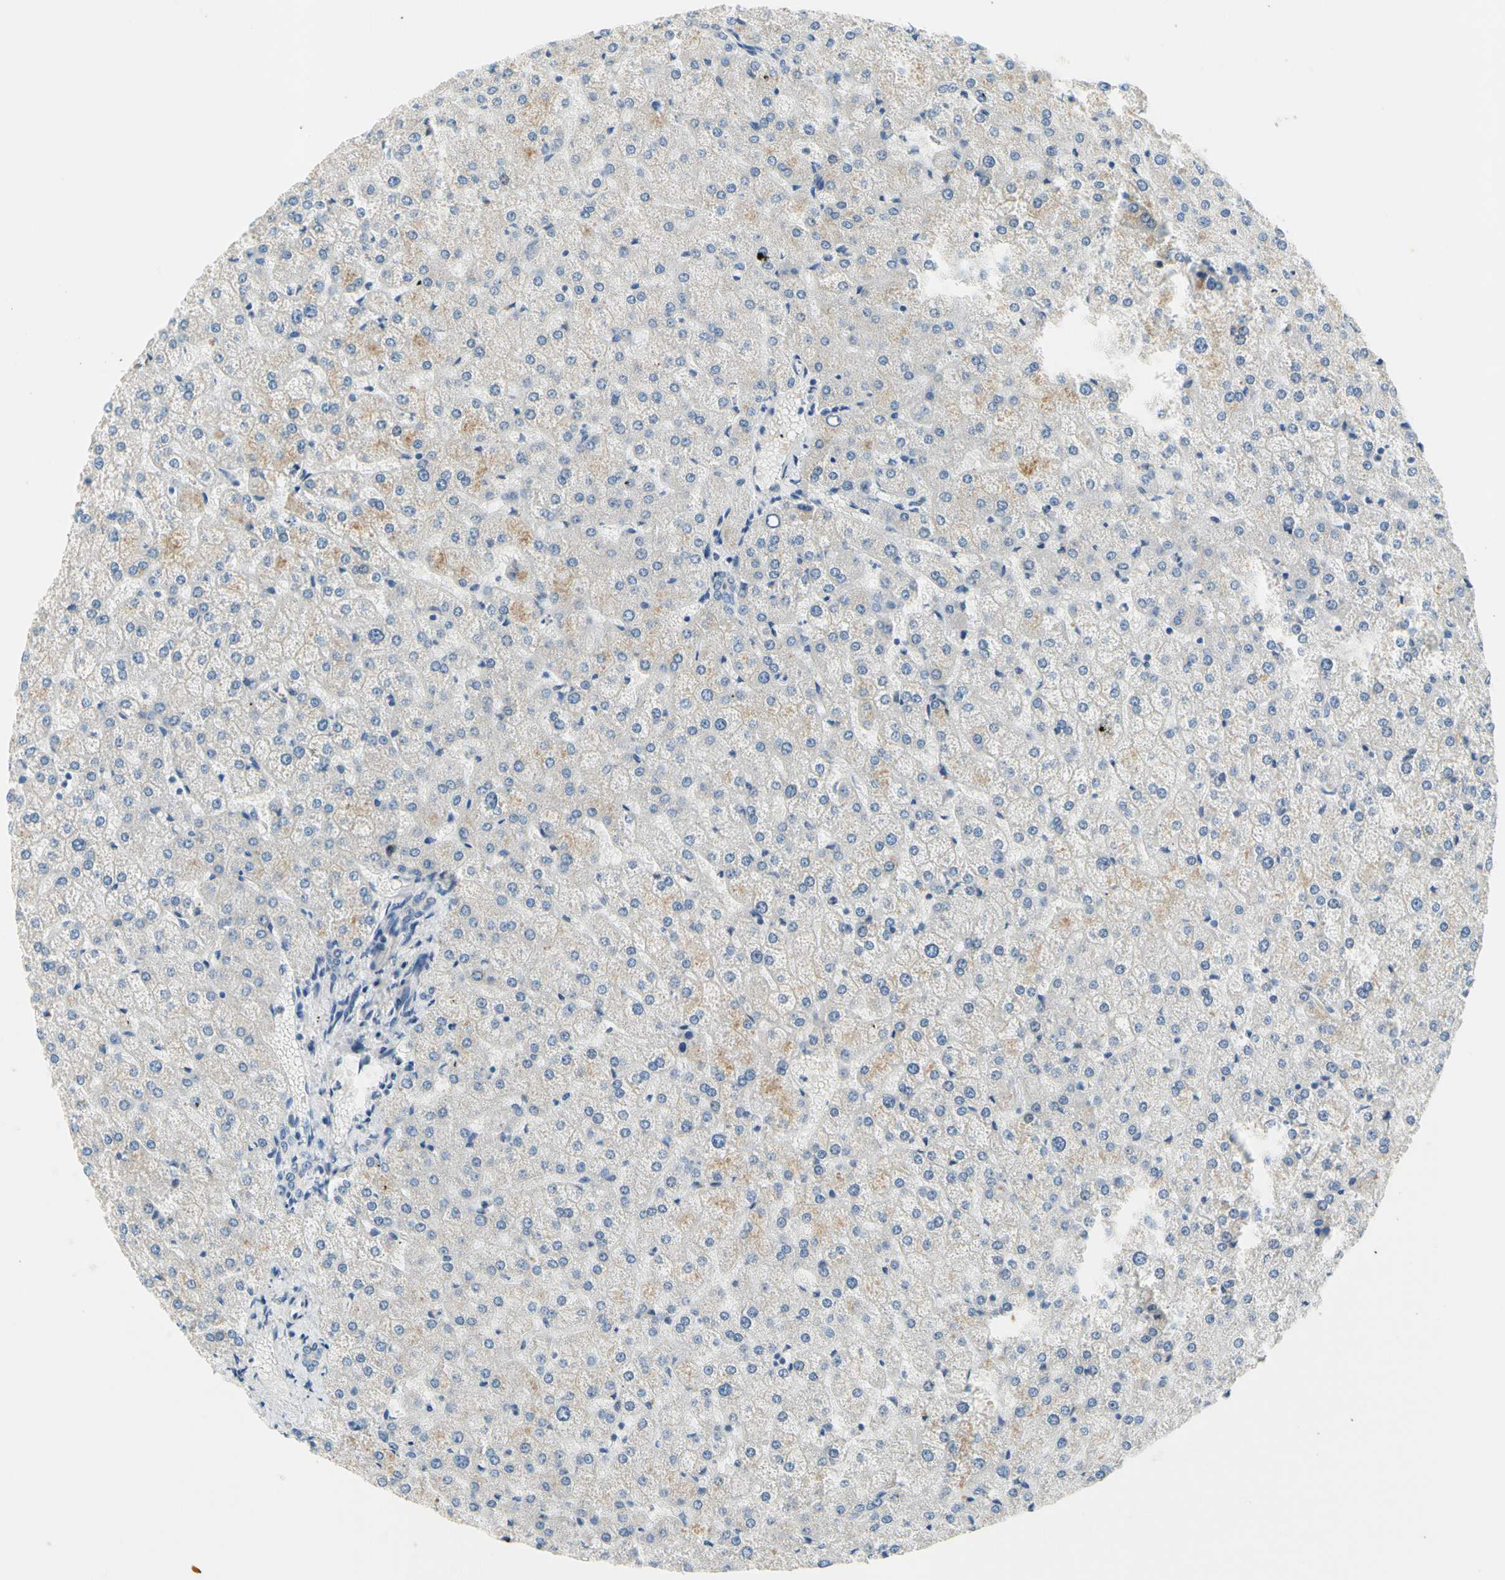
{"staining": {"intensity": "negative", "quantity": "none", "location": "none"}, "tissue": "liver", "cell_type": "Cholangiocytes", "image_type": "normal", "snomed": [{"axis": "morphology", "description": "Normal tissue, NOS"}, {"axis": "topography", "description": "Liver"}], "caption": "There is no significant positivity in cholangiocytes of liver.", "gene": "CKAP2", "patient": {"sex": "female", "age": 32}}